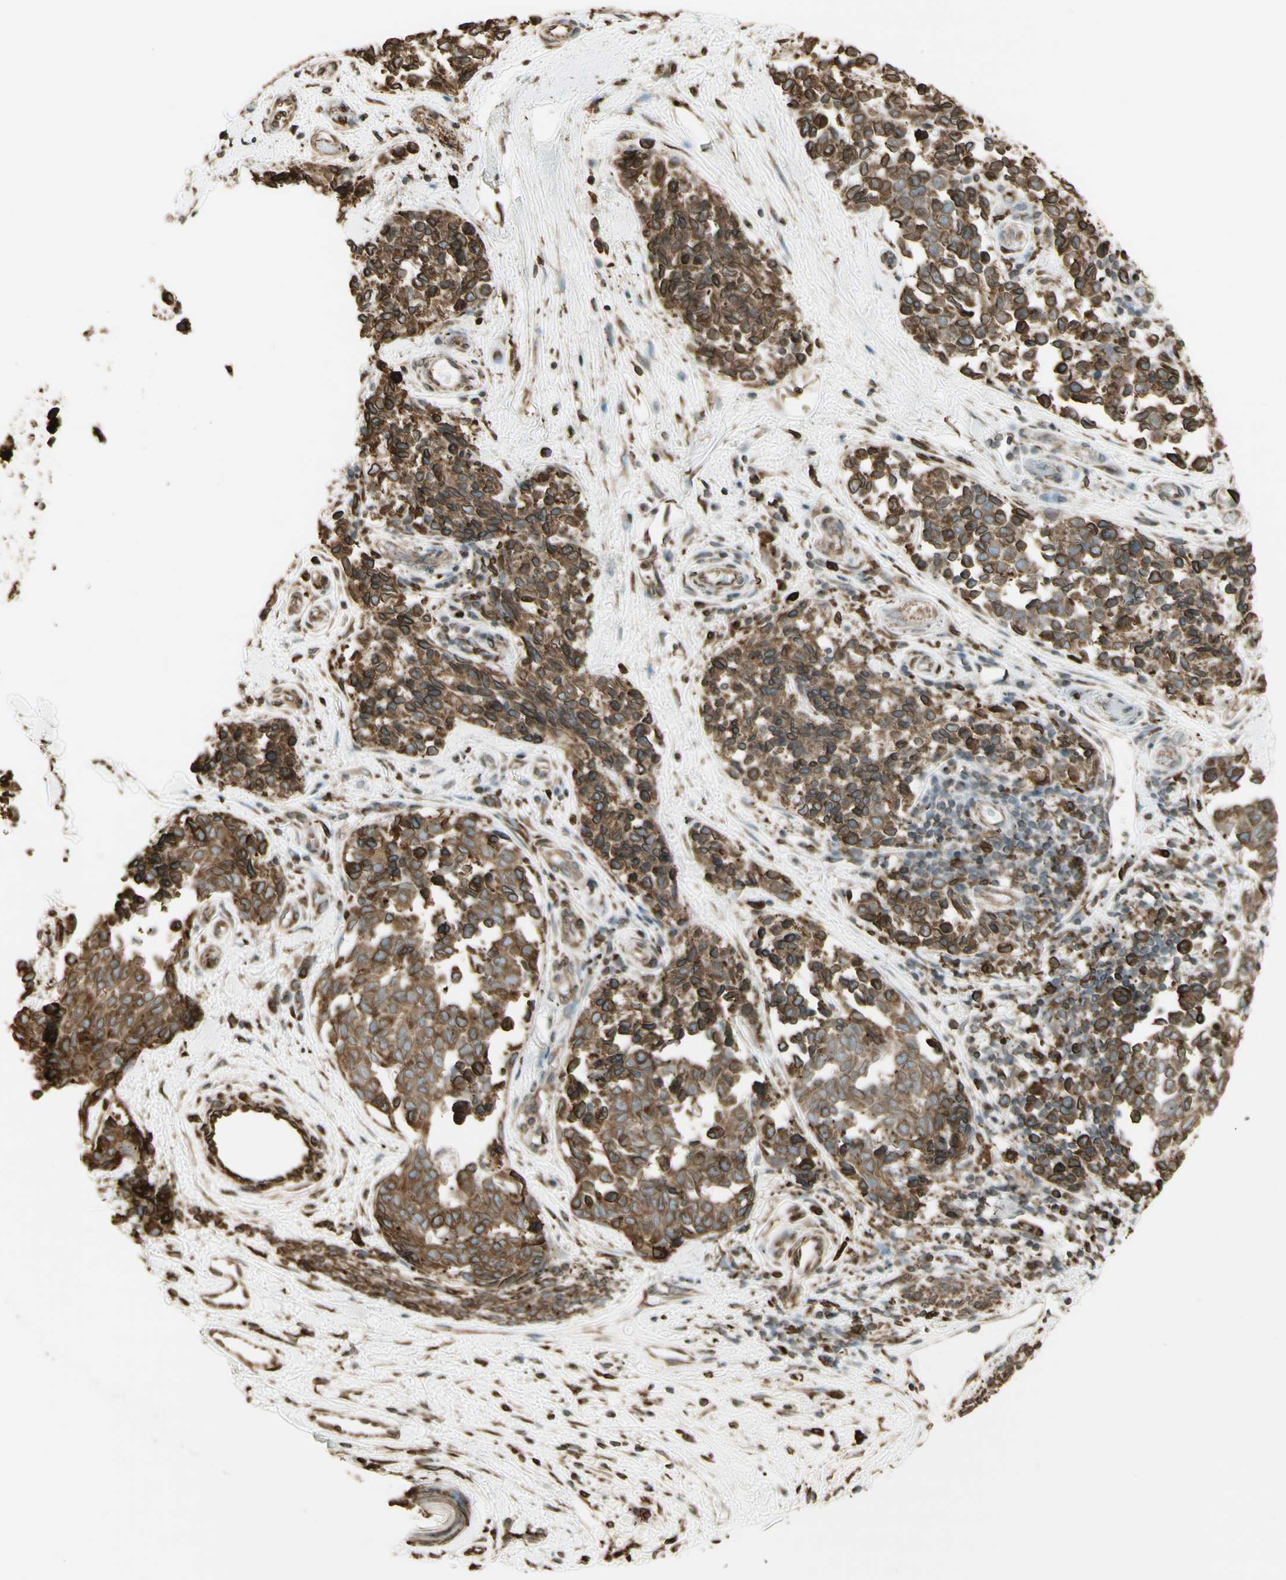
{"staining": {"intensity": "moderate", "quantity": ">75%", "location": "cytoplasmic/membranous"}, "tissue": "melanoma", "cell_type": "Tumor cells", "image_type": "cancer", "snomed": [{"axis": "morphology", "description": "Malignant melanoma, NOS"}, {"axis": "topography", "description": "Skin"}], "caption": "The photomicrograph exhibits immunohistochemical staining of melanoma. There is moderate cytoplasmic/membranous positivity is seen in about >75% of tumor cells.", "gene": "CANX", "patient": {"sex": "female", "age": 64}}